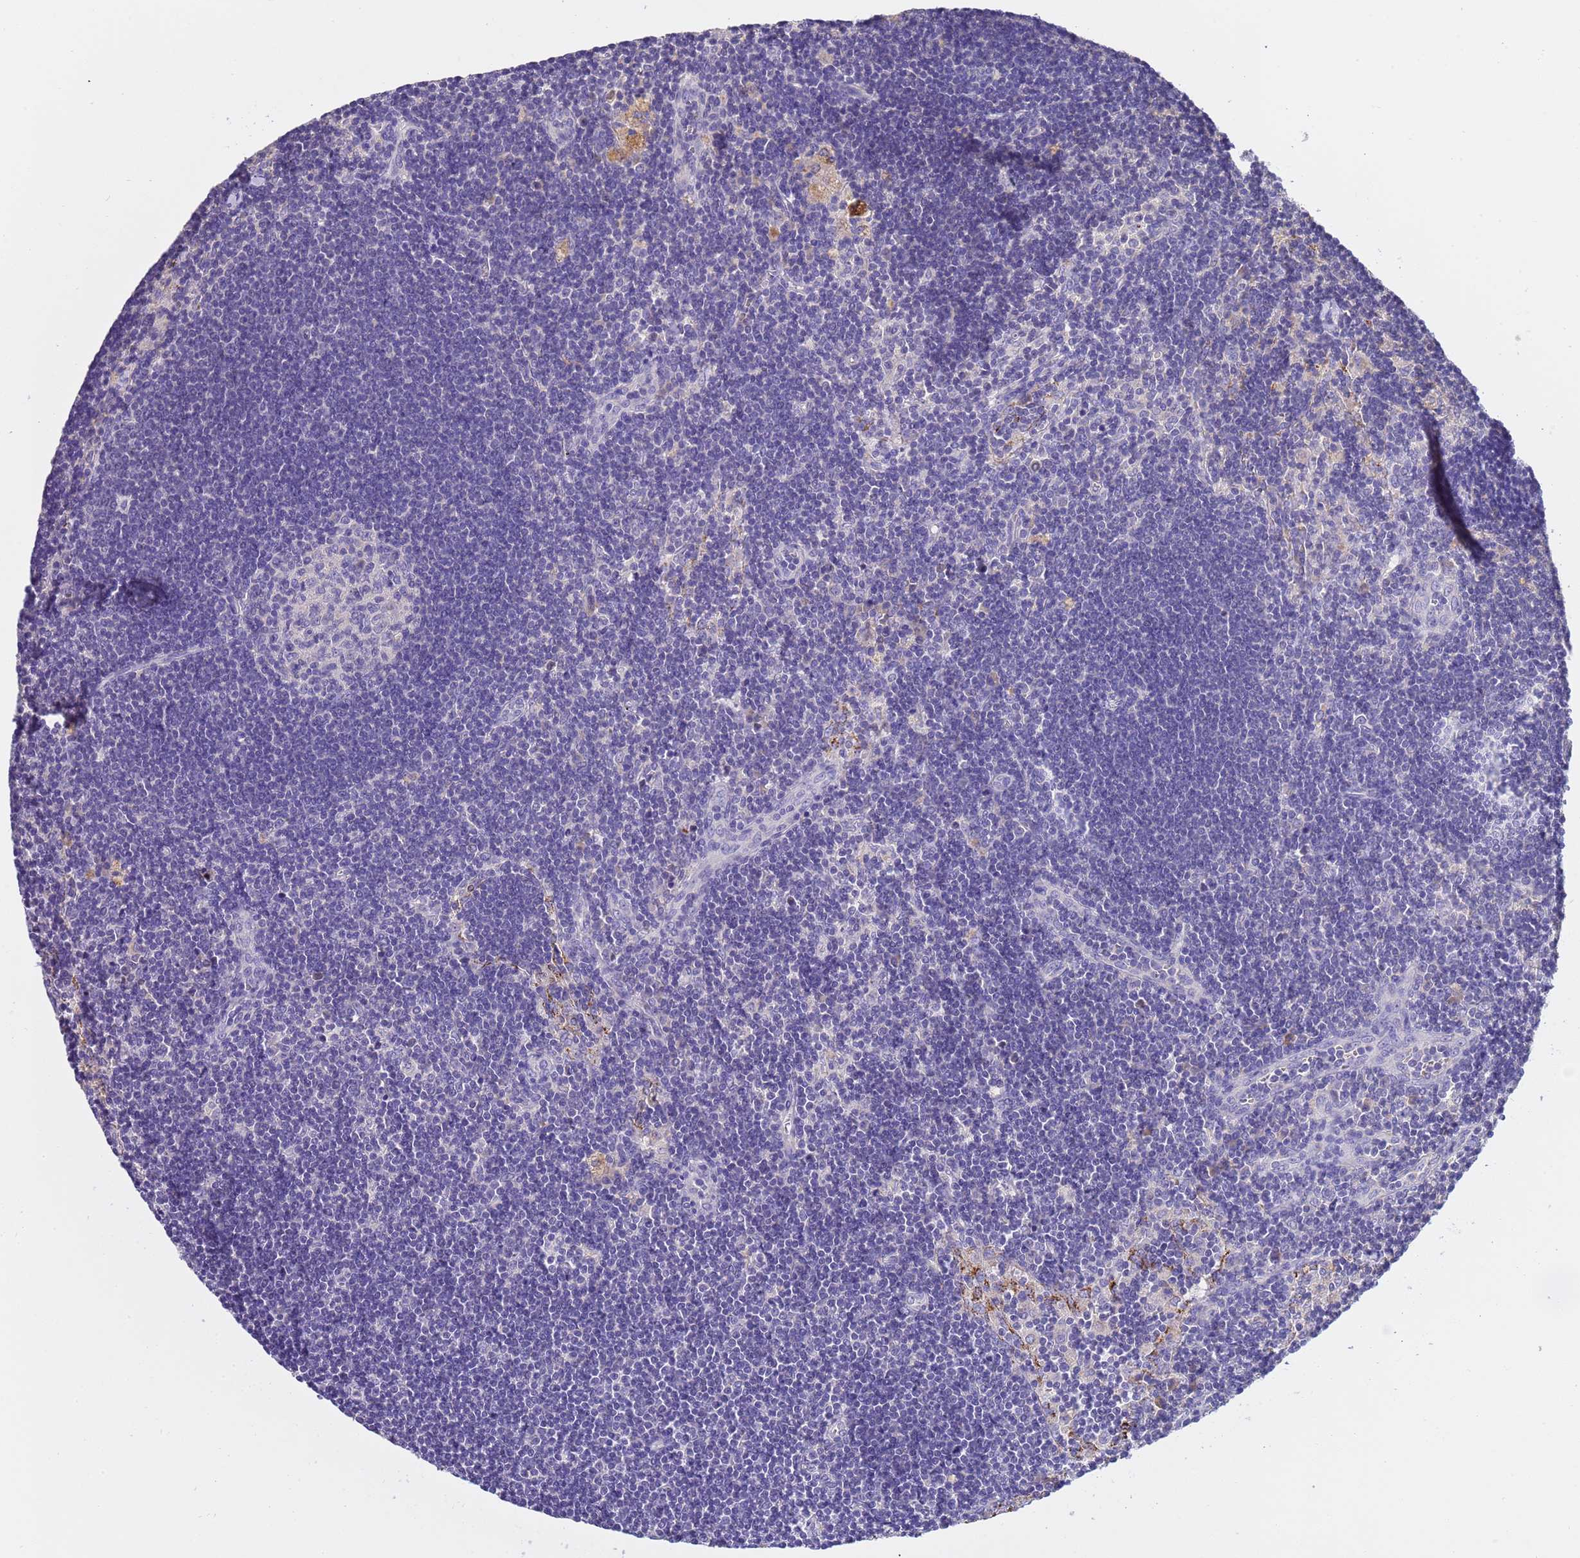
{"staining": {"intensity": "negative", "quantity": "none", "location": "none"}, "tissue": "lymph node", "cell_type": "Germinal center cells", "image_type": "normal", "snomed": [{"axis": "morphology", "description": "Normal tissue, NOS"}, {"axis": "topography", "description": "Lymph node"}], "caption": "High magnification brightfield microscopy of unremarkable lymph node stained with DAB (3,3'-diaminobenzidine) (brown) and counterstained with hematoxylin (blue): germinal center cells show no significant staining. The staining was performed using DAB (3,3'-diaminobenzidine) to visualize the protein expression in brown, while the nuclei were stained in blue with hematoxylin (Magnification: 20x).", "gene": "SLC24A3", "patient": {"sex": "male", "age": 24}}